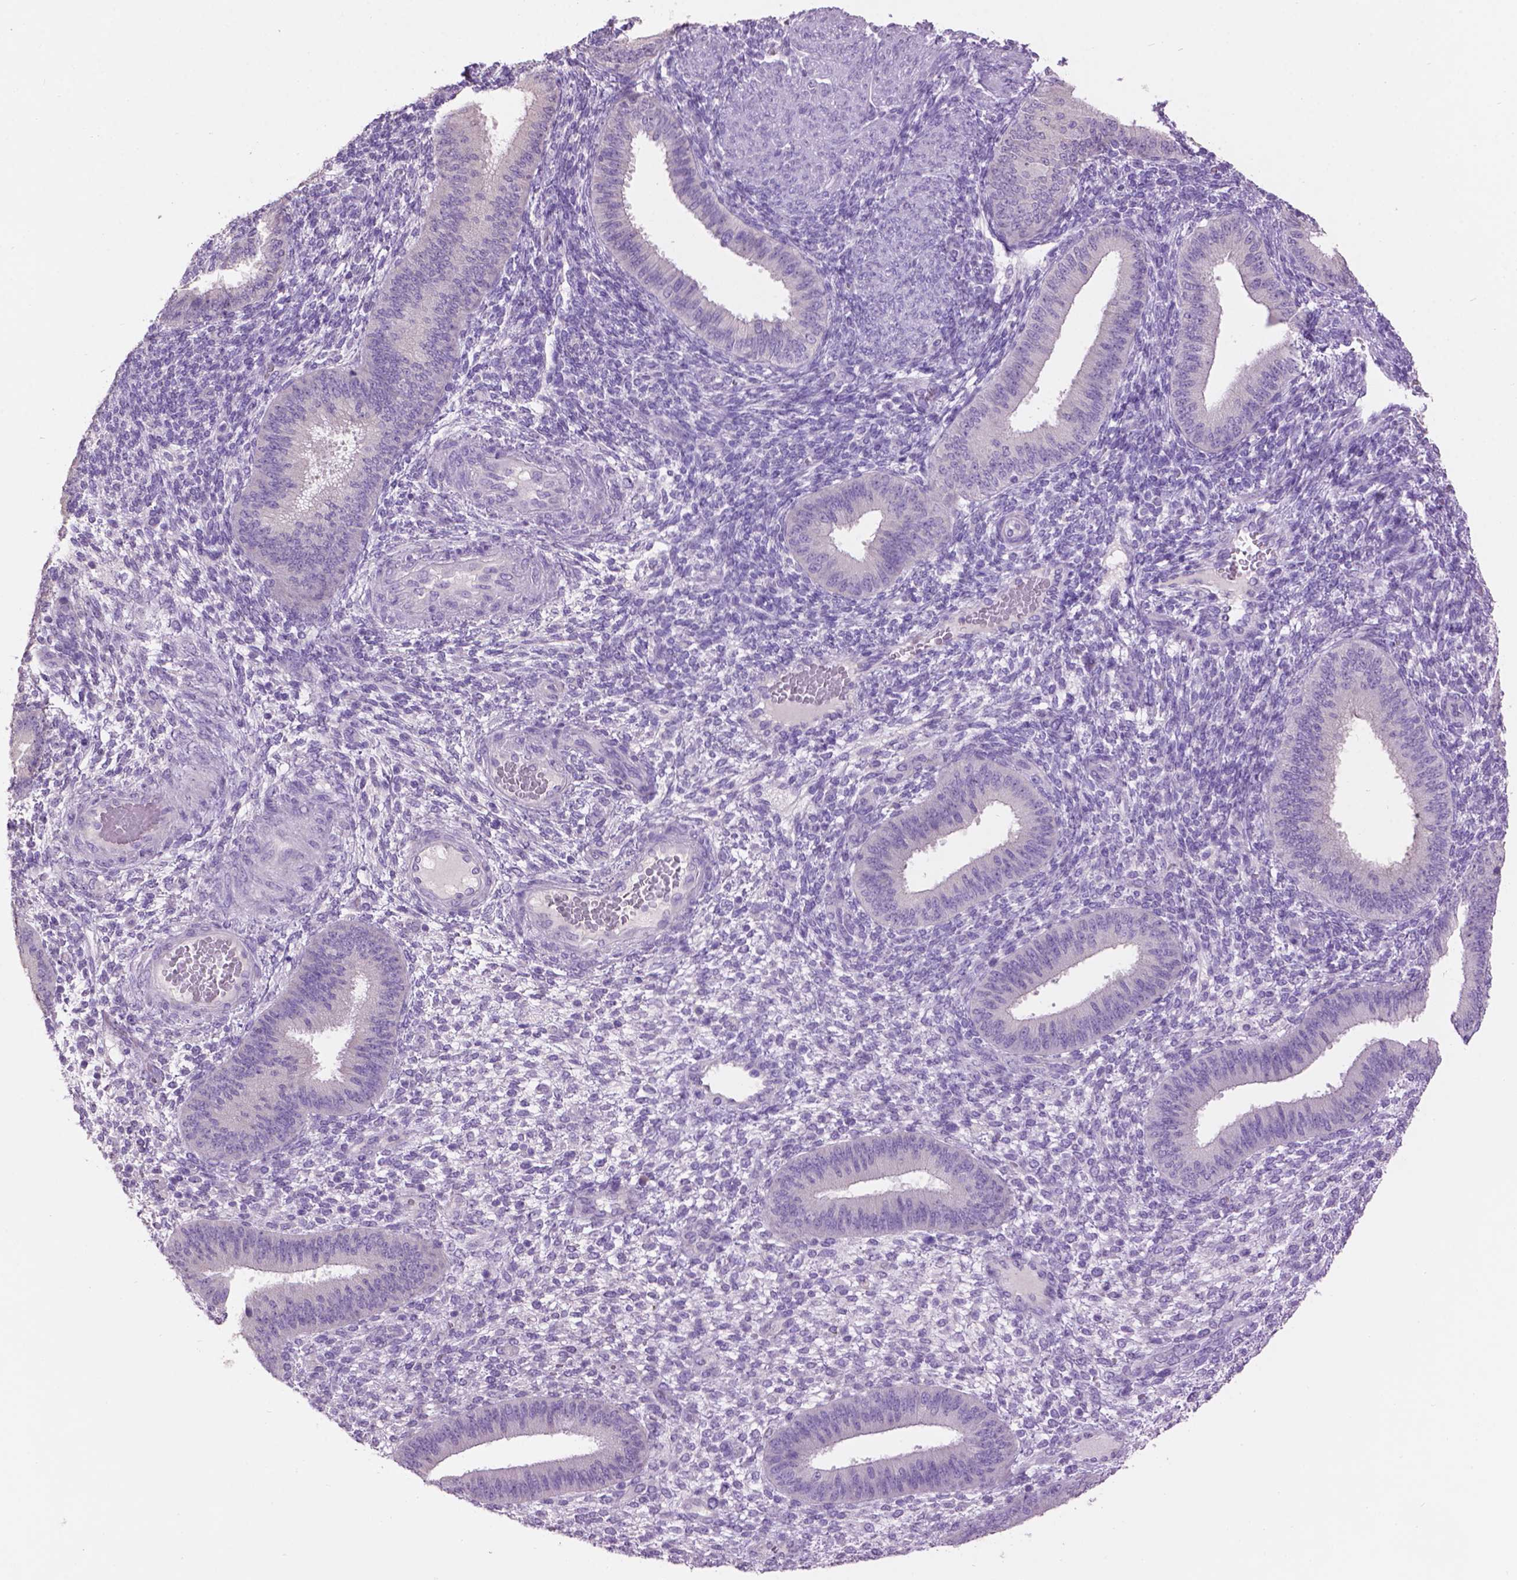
{"staining": {"intensity": "negative", "quantity": "none", "location": "none"}, "tissue": "endometrium", "cell_type": "Cells in endometrial stroma", "image_type": "normal", "snomed": [{"axis": "morphology", "description": "Normal tissue, NOS"}, {"axis": "topography", "description": "Endometrium"}], "caption": "An image of endometrium stained for a protein exhibits no brown staining in cells in endometrial stroma.", "gene": "CRYBA4", "patient": {"sex": "female", "age": 39}}